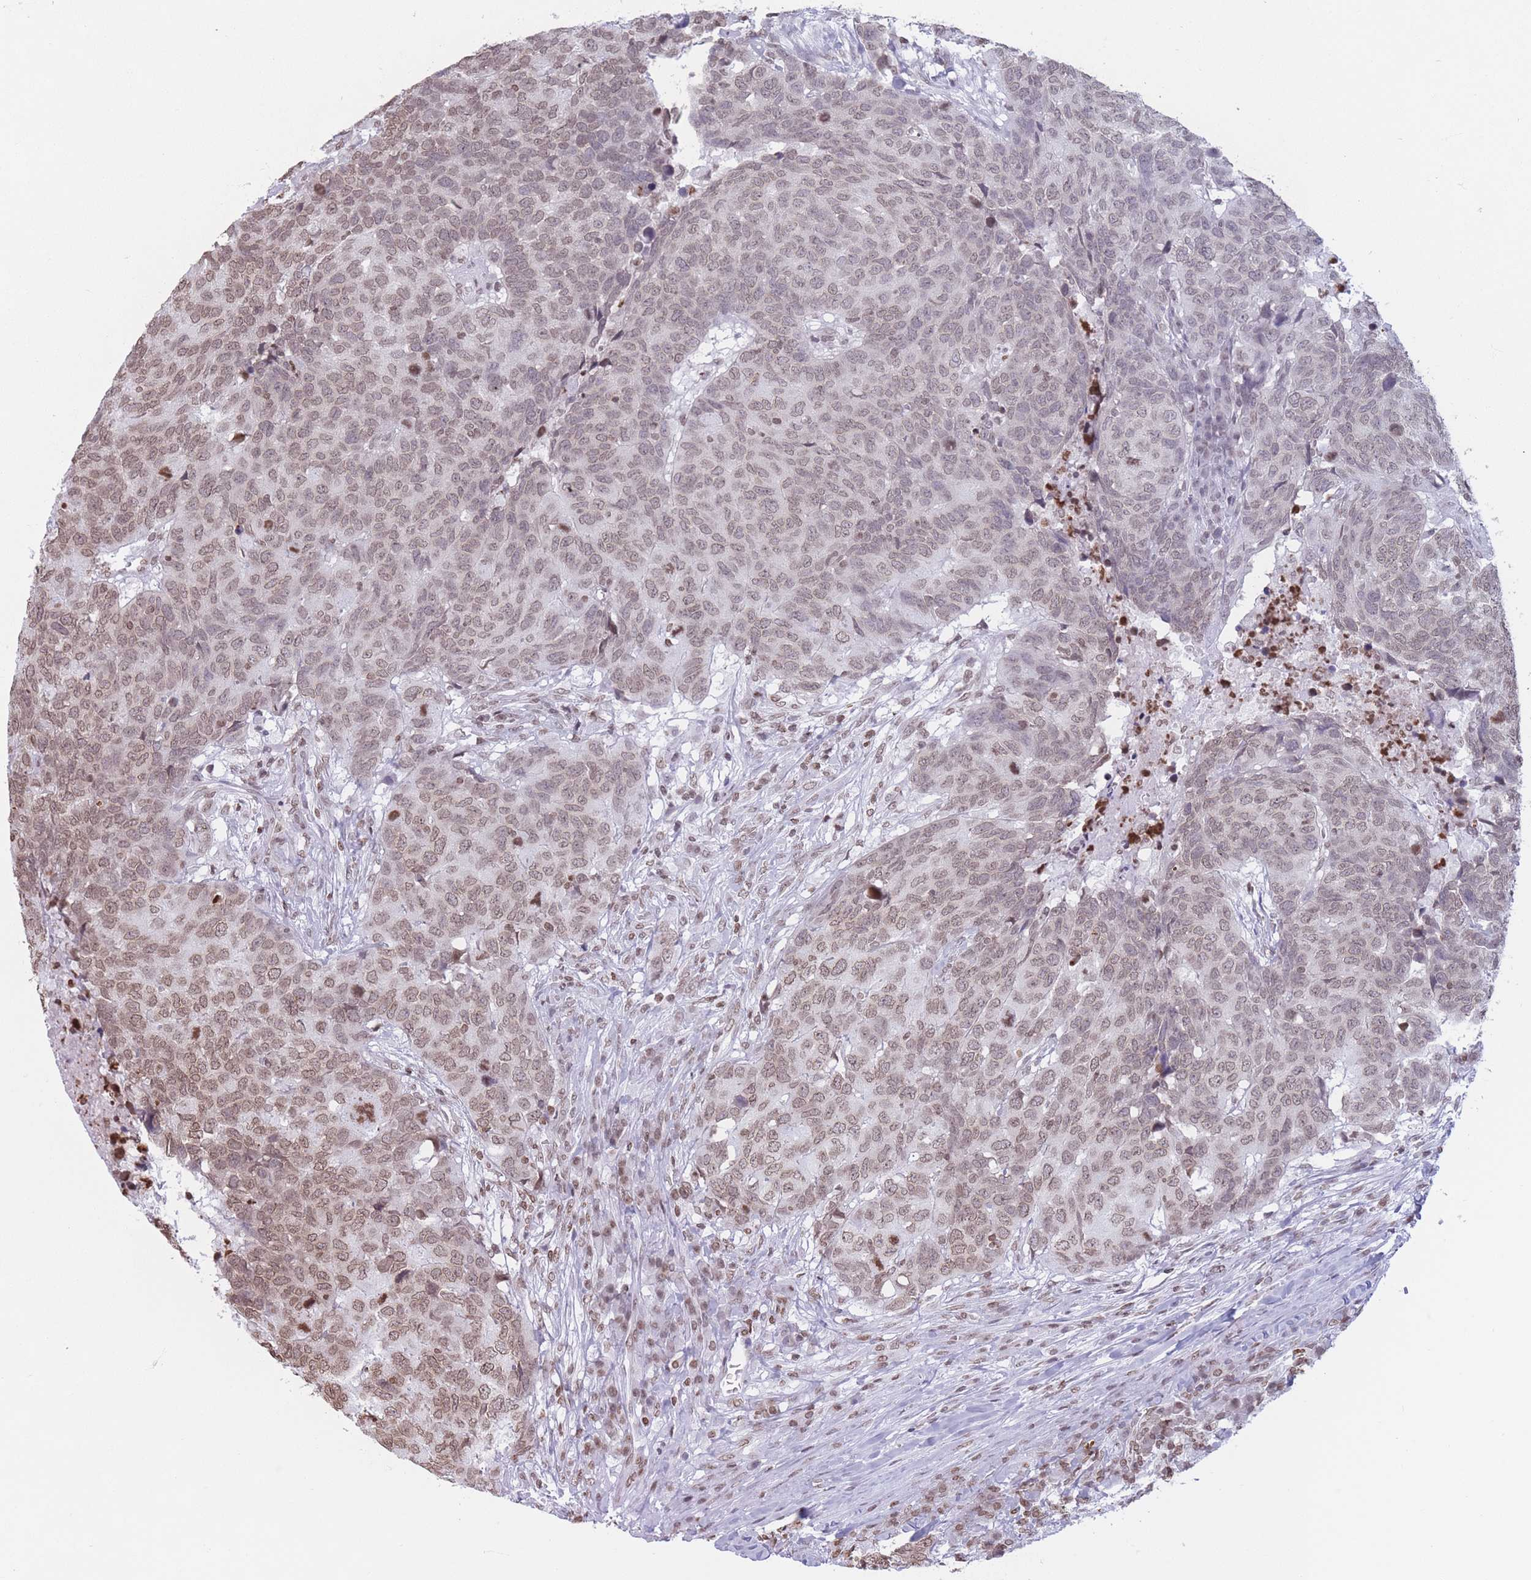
{"staining": {"intensity": "moderate", "quantity": "25%-75%", "location": "nuclear"}, "tissue": "head and neck cancer", "cell_type": "Tumor cells", "image_type": "cancer", "snomed": [{"axis": "morphology", "description": "Normal tissue, NOS"}, {"axis": "morphology", "description": "Squamous cell carcinoma, NOS"}, {"axis": "topography", "description": "Skeletal muscle"}, {"axis": "topography", "description": "Vascular tissue"}, {"axis": "topography", "description": "Peripheral nerve tissue"}, {"axis": "topography", "description": "Head-Neck"}], "caption": "Immunohistochemistry image of neoplastic tissue: human head and neck cancer (squamous cell carcinoma) stained using immunohistochemistry shows medium levels of moderate protein expression localized specifically in the nuclear of tumor cells, appearing as a nuclear brown color.", "gene": "RYK", "patient": {"sex": "male", "age": 66}}